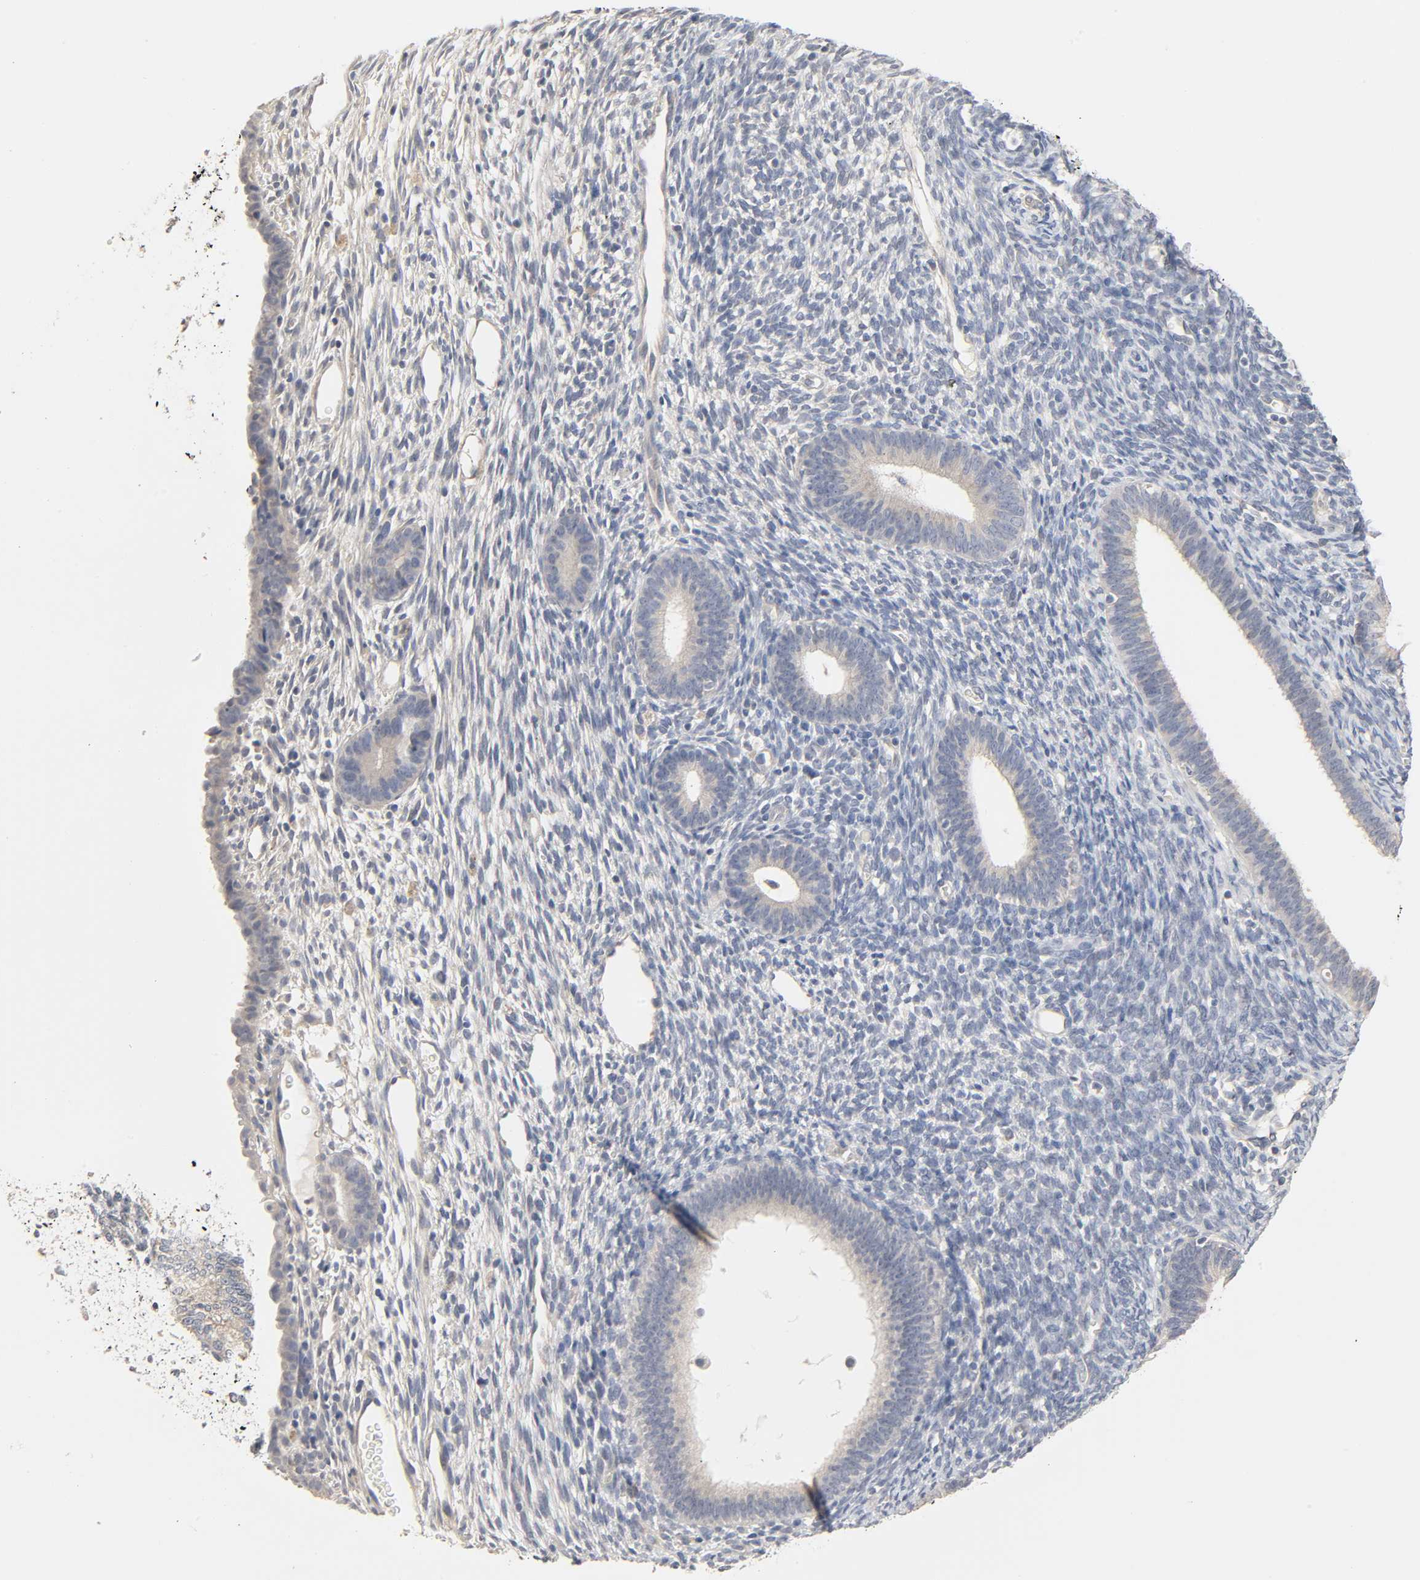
{"staining": {"intensity": "weak", "quantity": "<25%", "location": "cytoplasmic/membranous"}, "tissue": "endometrium", "cell_type": "Cells in endometrial stroma", "image_type": "normal", "snomed": [{"axis": "morphology", "description": "Normal tissue, NOS"}, {"axis": "topography", "description": "Endometrium"}], "caption": "DAB immunohistochemical staining of benign endometrium shows no significant expression in cells in endometrial stroma.", "gene": "CLEC4E", "patient": {"sex": "female", "age": 57}}